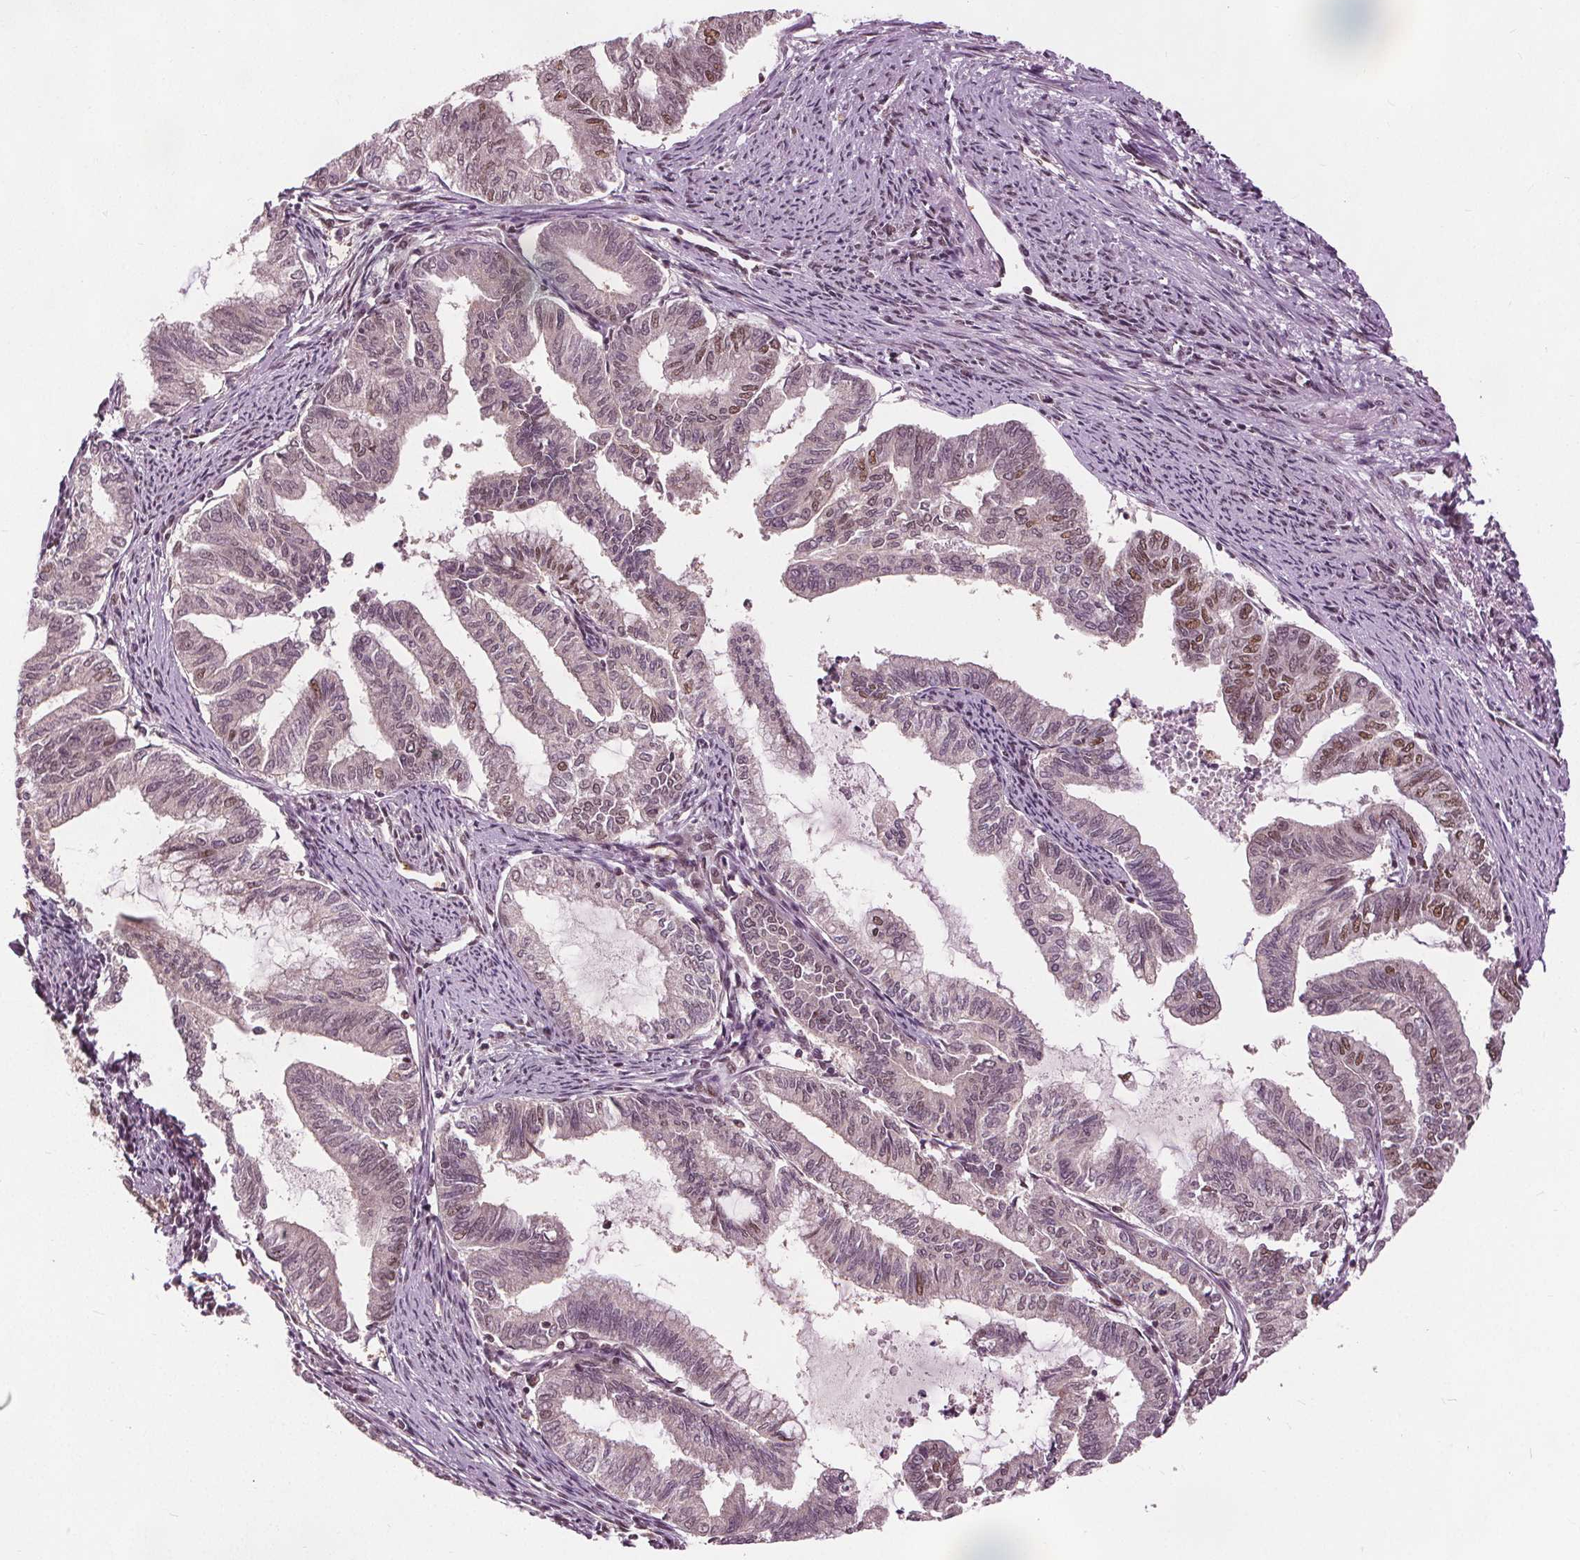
{"staining": {"intensity": "weak", "quantity": ">75%", "location": "nuclear"}, "tissue": "endometrial cancer", "cell_type": "Tumor cells", "image_type": "cancer", "snomed": [{"axis": "morphology", "description": "Adenocarcinoma, NOS"}, {"axis": "topography", "description": "Endometrium"}], "caption": "Human endometrial cancer (adenocarcinoma) stained with a brown dye reveals weak nuclear positive expression in about >75% of tumor cells.", "gene": "IWS1", "patient": {"sex": "female", "age": 79}}